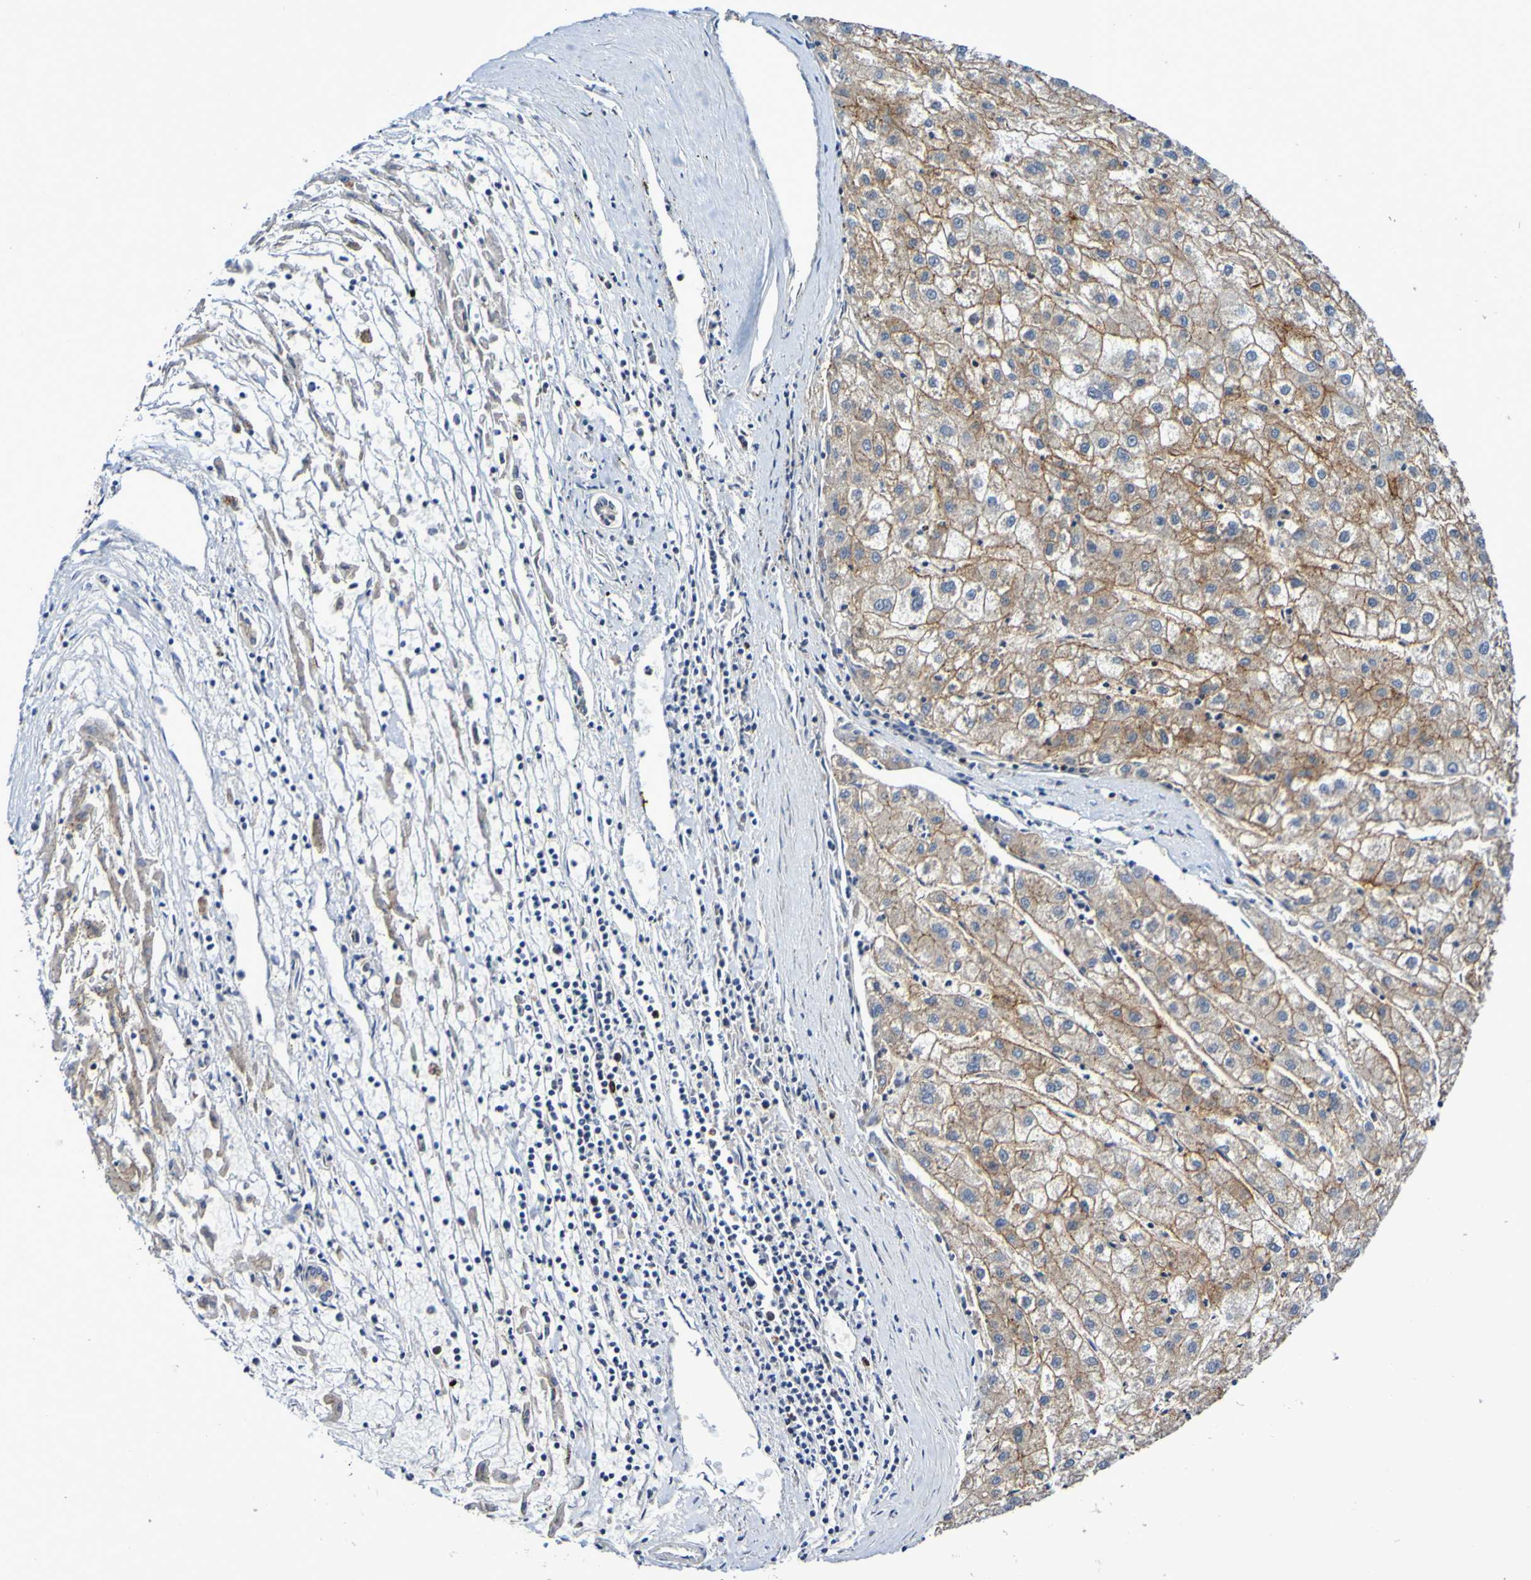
{"staining": {"intensity": "weak", "quantity": ">75%", "location": "cytoplasmic/membranous"}, "tissue": "liver cancer", "cell_type": "Tumor cells", "image_type": "cancer", "snomed": [{"axis": "morphology", "description": "Carcinoma, Hepatocellular, NOS"}, {"axis": "topography", "description": "Liver"}], "caption": "Liver cancer stained with a protein marker shows weak staining in tumor cells.", "gene": "GJB1", "patient": {"sex": "male", "age": 72}}